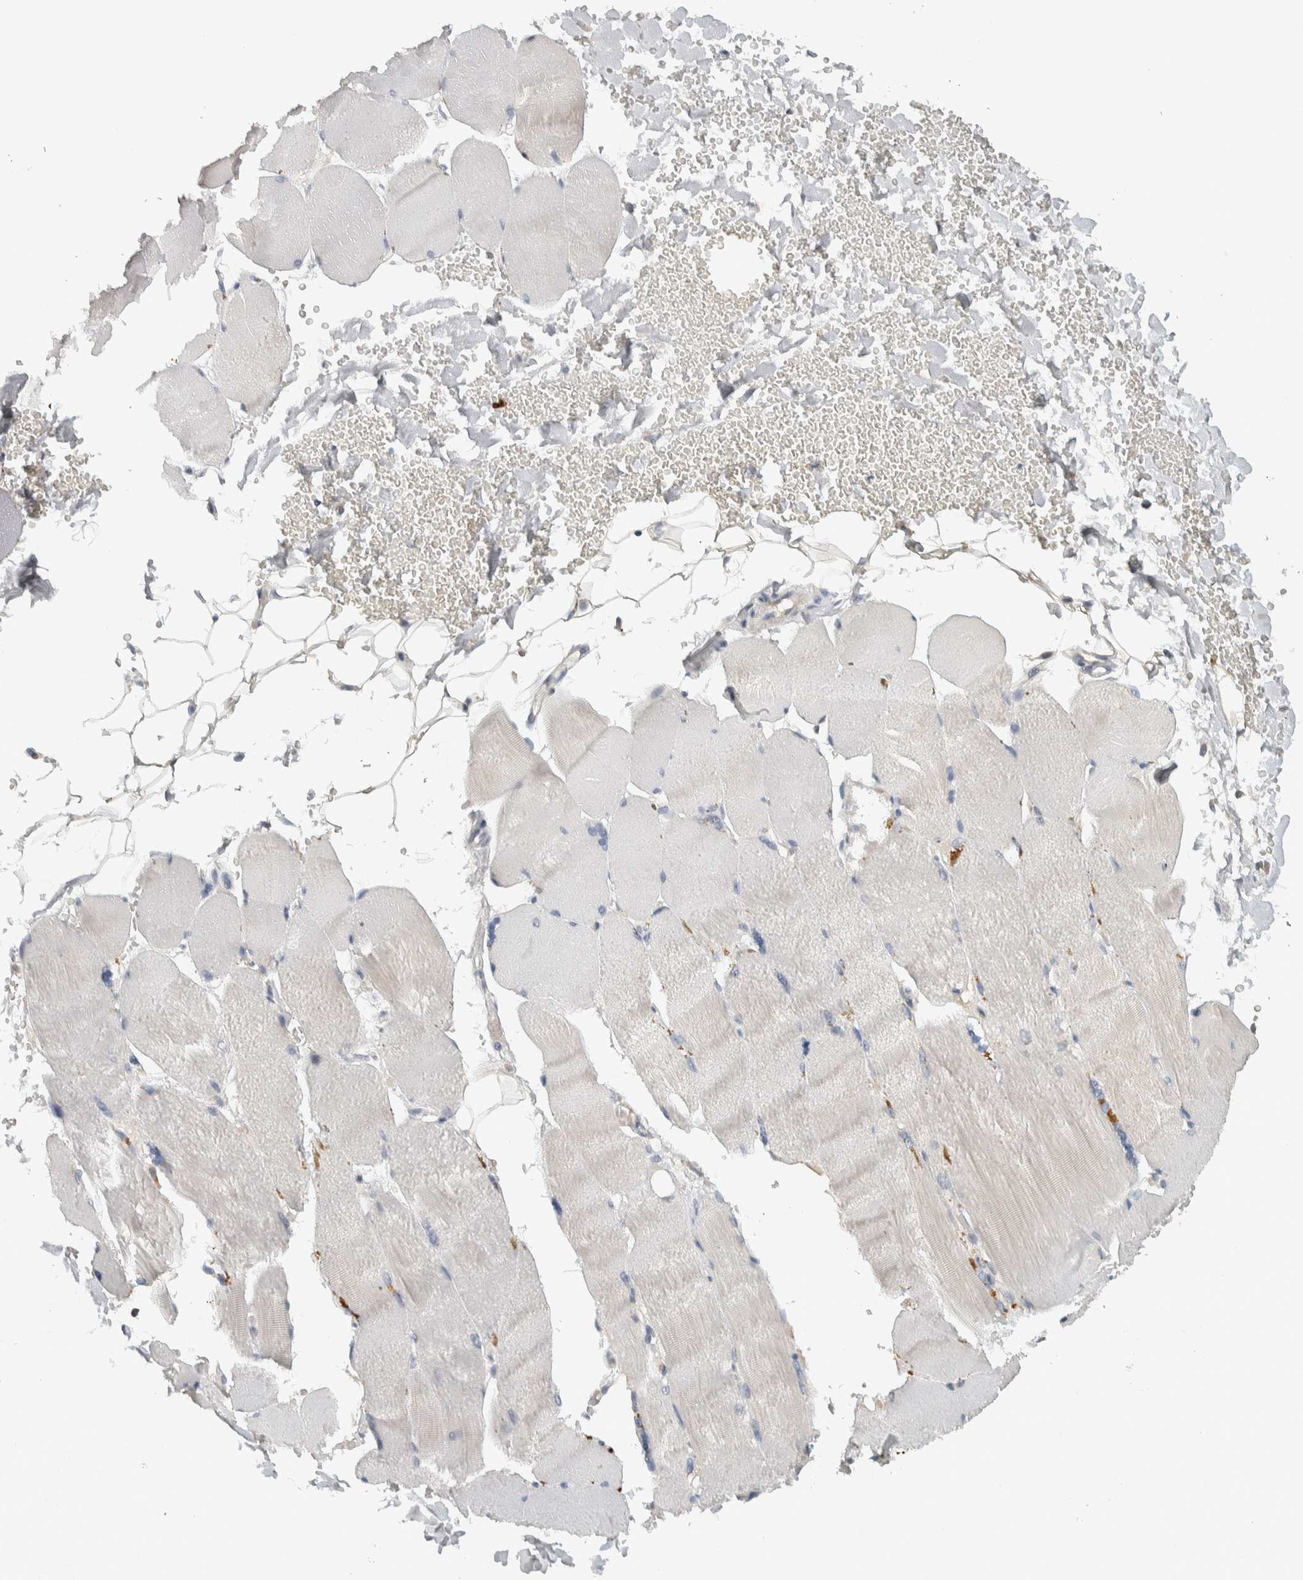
{"staining": {"intensity": "negative", "quantity": "none", "location": "none"}, "tissue": "skeletal muscle", "cell_type": "Myocytes", "image_type": "normal", "snomed": [{"axis": "morphology", "description": "Normal tissue, NOS"}, {"axis": "topography", "description": "Skin"}, {"axis": "topography", "description": "Skeletal muscle"}], "caption": "The immunohistochemistry histopathology image has no significant expression in myocytes of skeletal muscle. (Stains: DAB IHC with hematoxylin counter stain, Microscopy: brightfield microscopy at high magnification).", "gene": "ADPRM", "patient": {"sex": "male", "age": 83}}